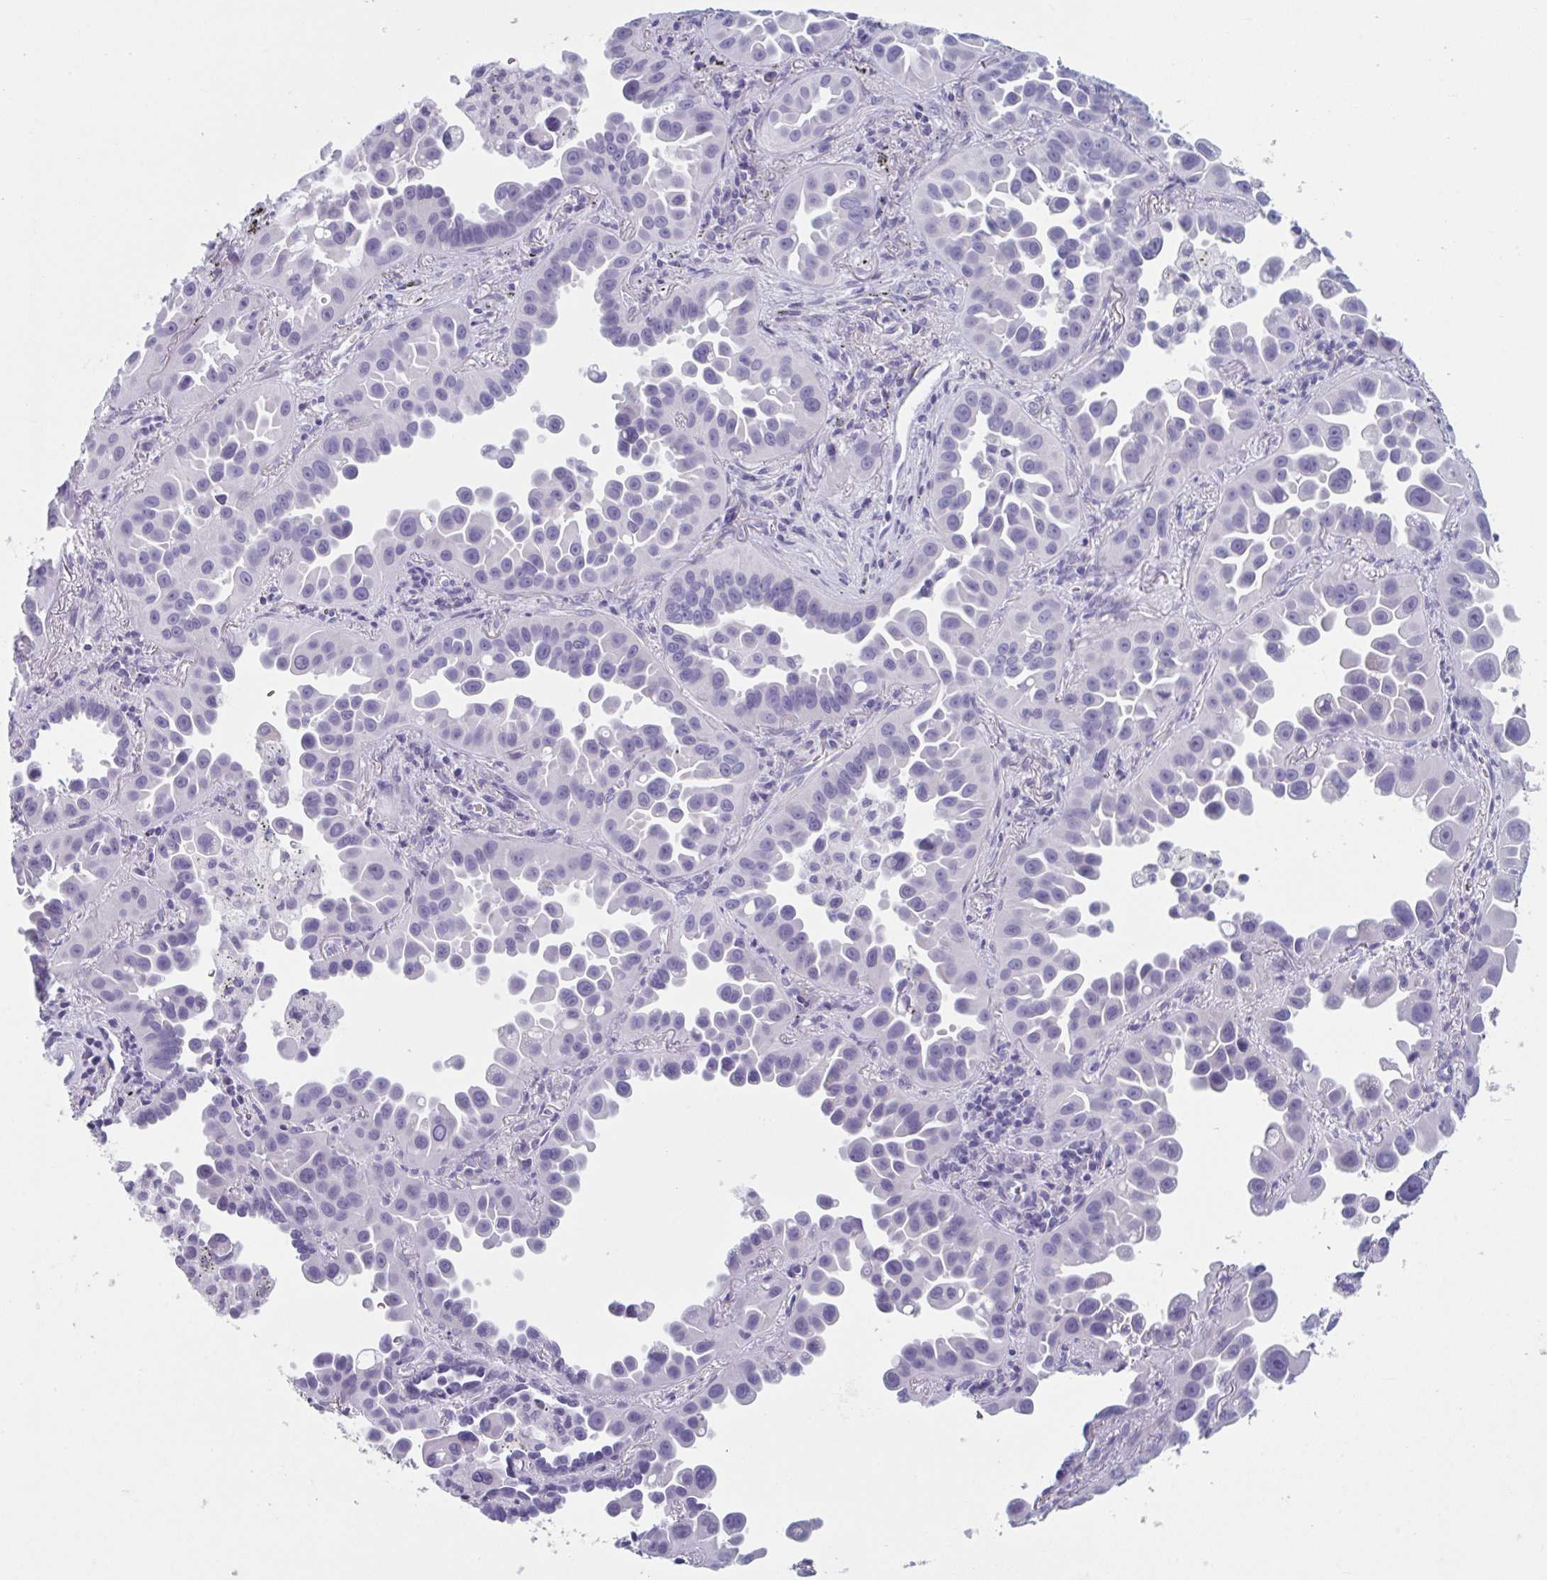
{"staining": {"intensity": "negative", "quantity": "none", "location": "none"}, "tissue": "lung cancer", "cell_type": "Tumor cells", "image_type": "cancer", "snomed": [{"axis": "morphology", "description": "Adenocarcinoma, NOS"}, {"axis": "topography", "description": "Lung"}], "caption": "Human lung cancer (adenocarcinoma) stained for a protein using immunohistochemistry exhibits no staining in tumor cells.", "gene": "HSD11B2", "patient": {"sex": "male", "age": 68}}